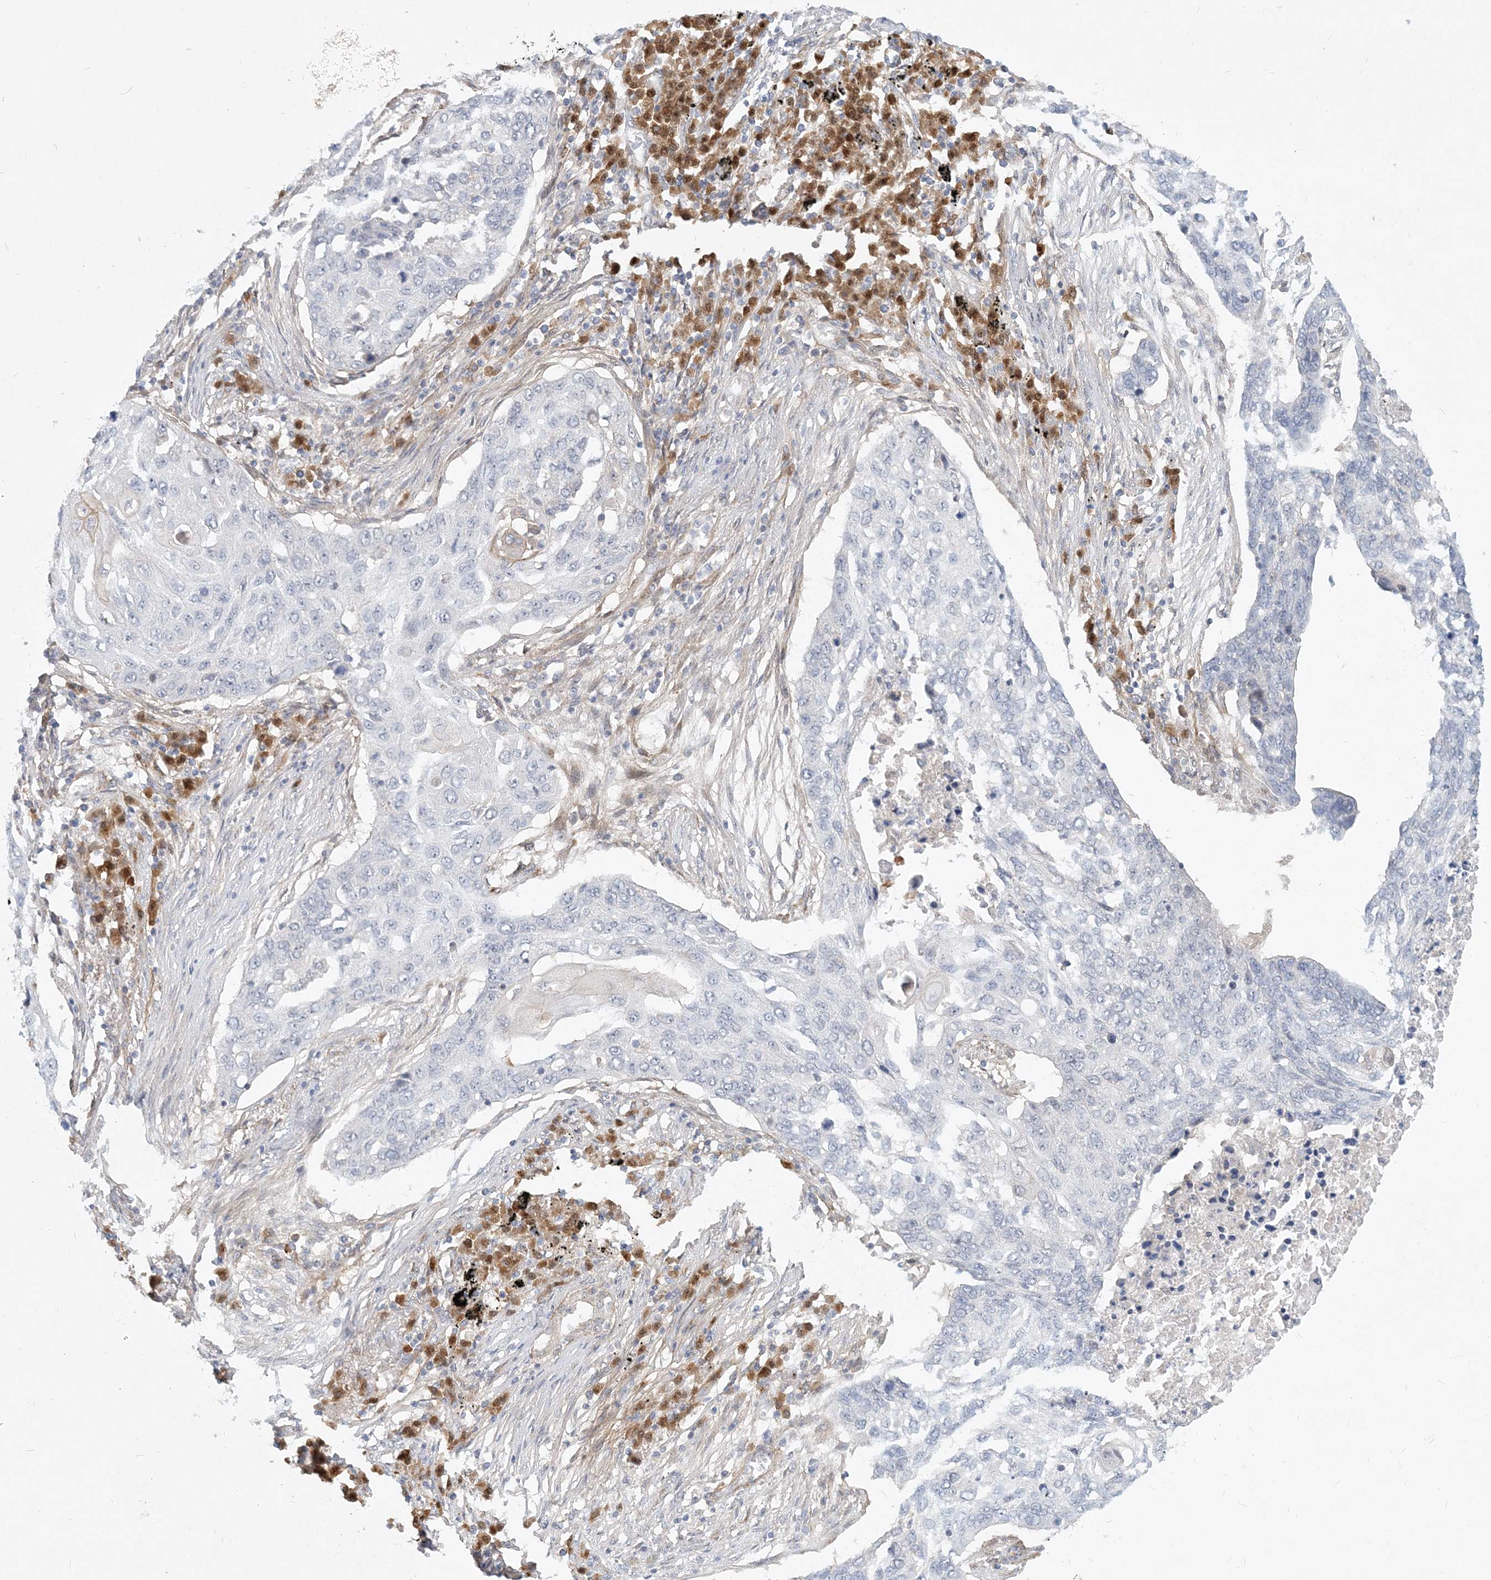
{"staining": {"intensity": "negative", "quantity": "none", "location": "none"}, "tissue": "lung cancer", "cell_type": "Tumor cells", "image_type": "cancer", "snomed": [{"axis": "morphology", "description": "Squamous cell carcinoma, NOS"}, {"axis": "topography", "description": "Lung"}], "caption": "Immunohistochemistry (IHC) micrograph of lung squamous cell carcinoma stained for a protein (brown), which exhibits no expression in tumor cells.", "gene": "GMPPA", "patient": {"sex": "female", "age": 63}}